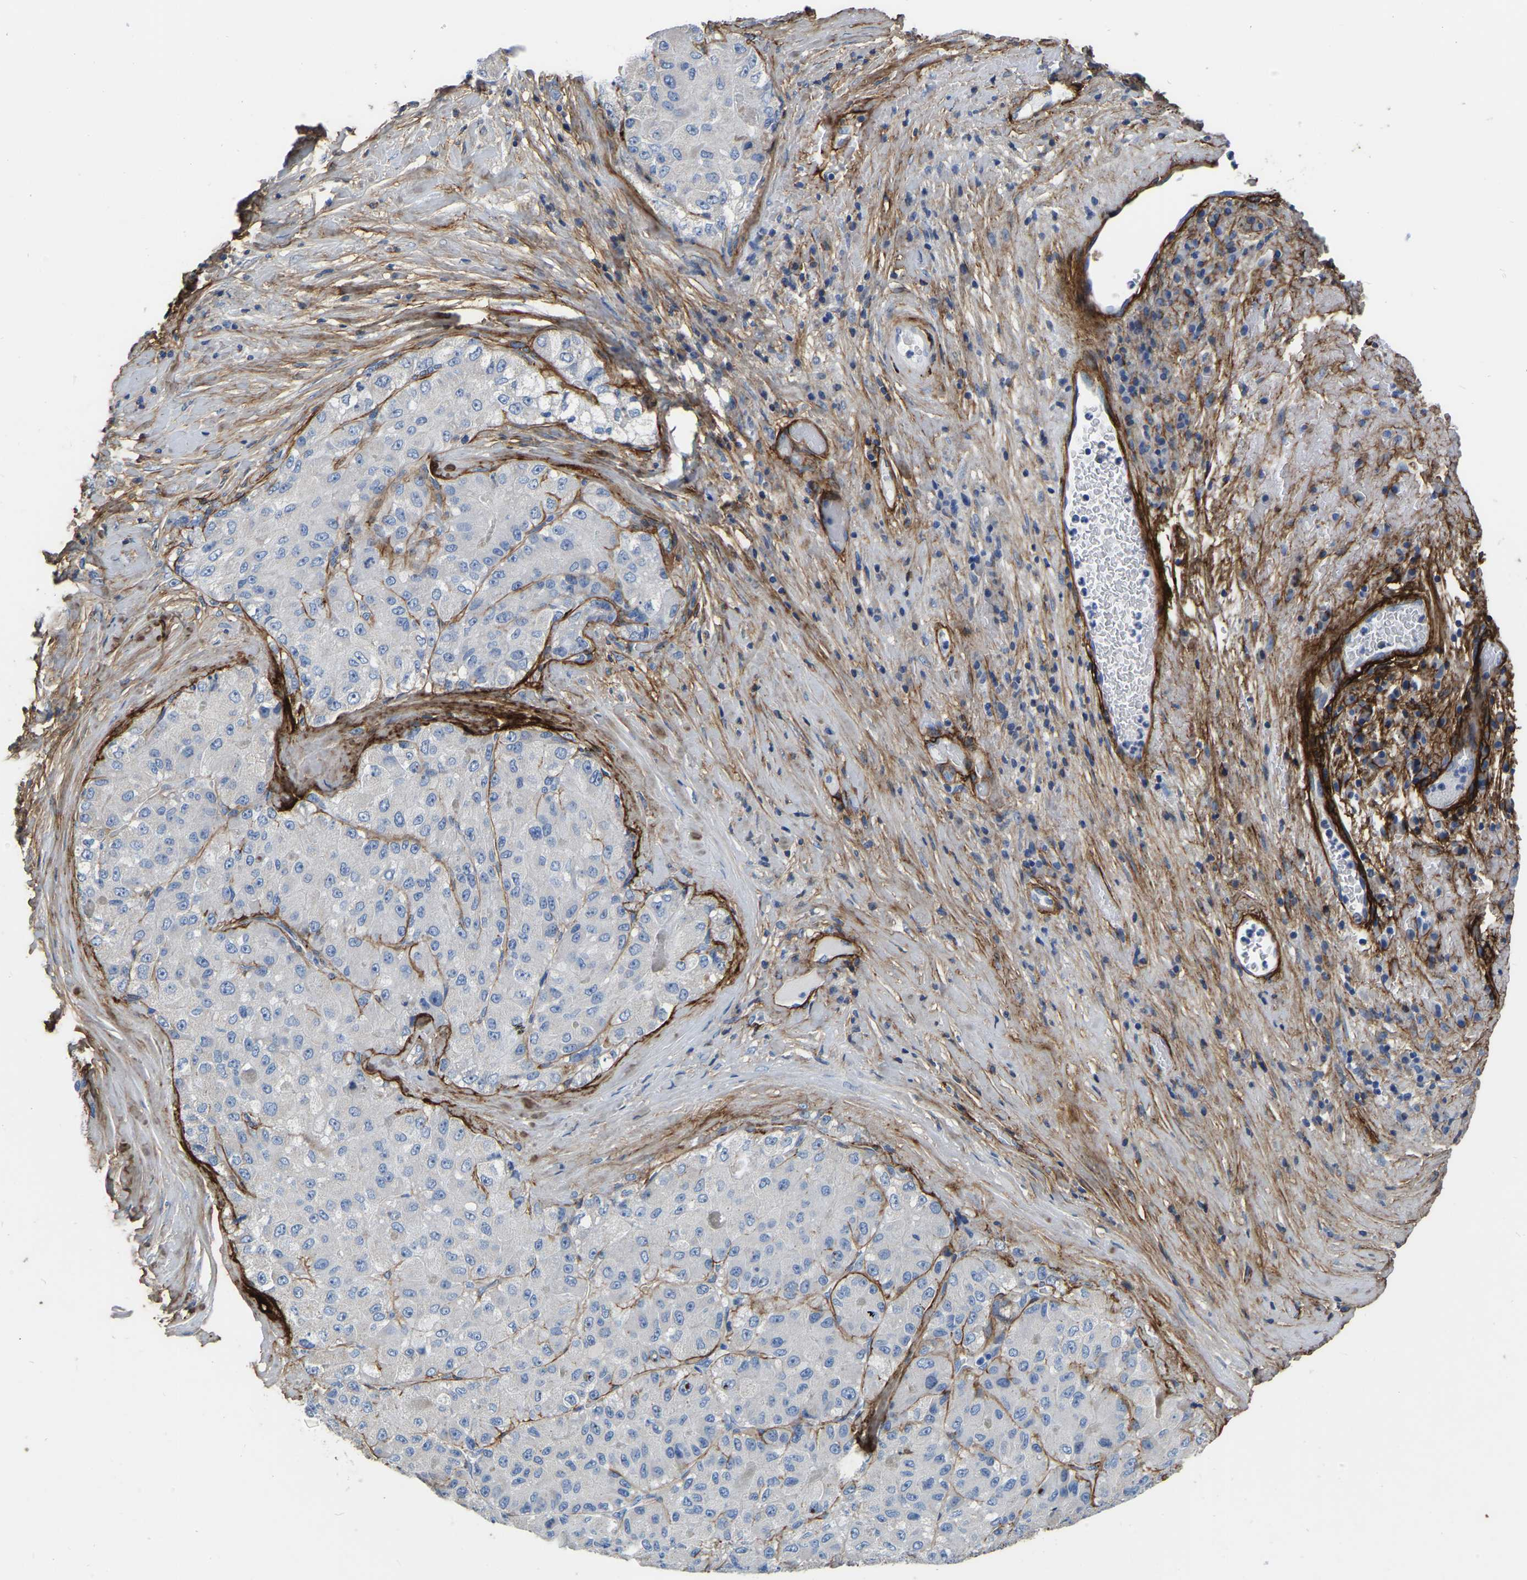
{"staining": {"intensity": "negative", "quantity": "none", "location": "none"}, "tissue": "liver cancer", "cell_type": "Tumor cells", "image_type": "cancer", "snomed": [{"axis": "morphology", "description": "Carcinoma, Hepatocellular, NOS"}, {"axis": "topography", "description": "Liver"}], "caption": "The photomicrograph exhibits no significant staining in tumor cells of hepatocellular carcinoma (liver).", "gene": "COL6A1", "patient": {"sex": "male", "age": 80}}